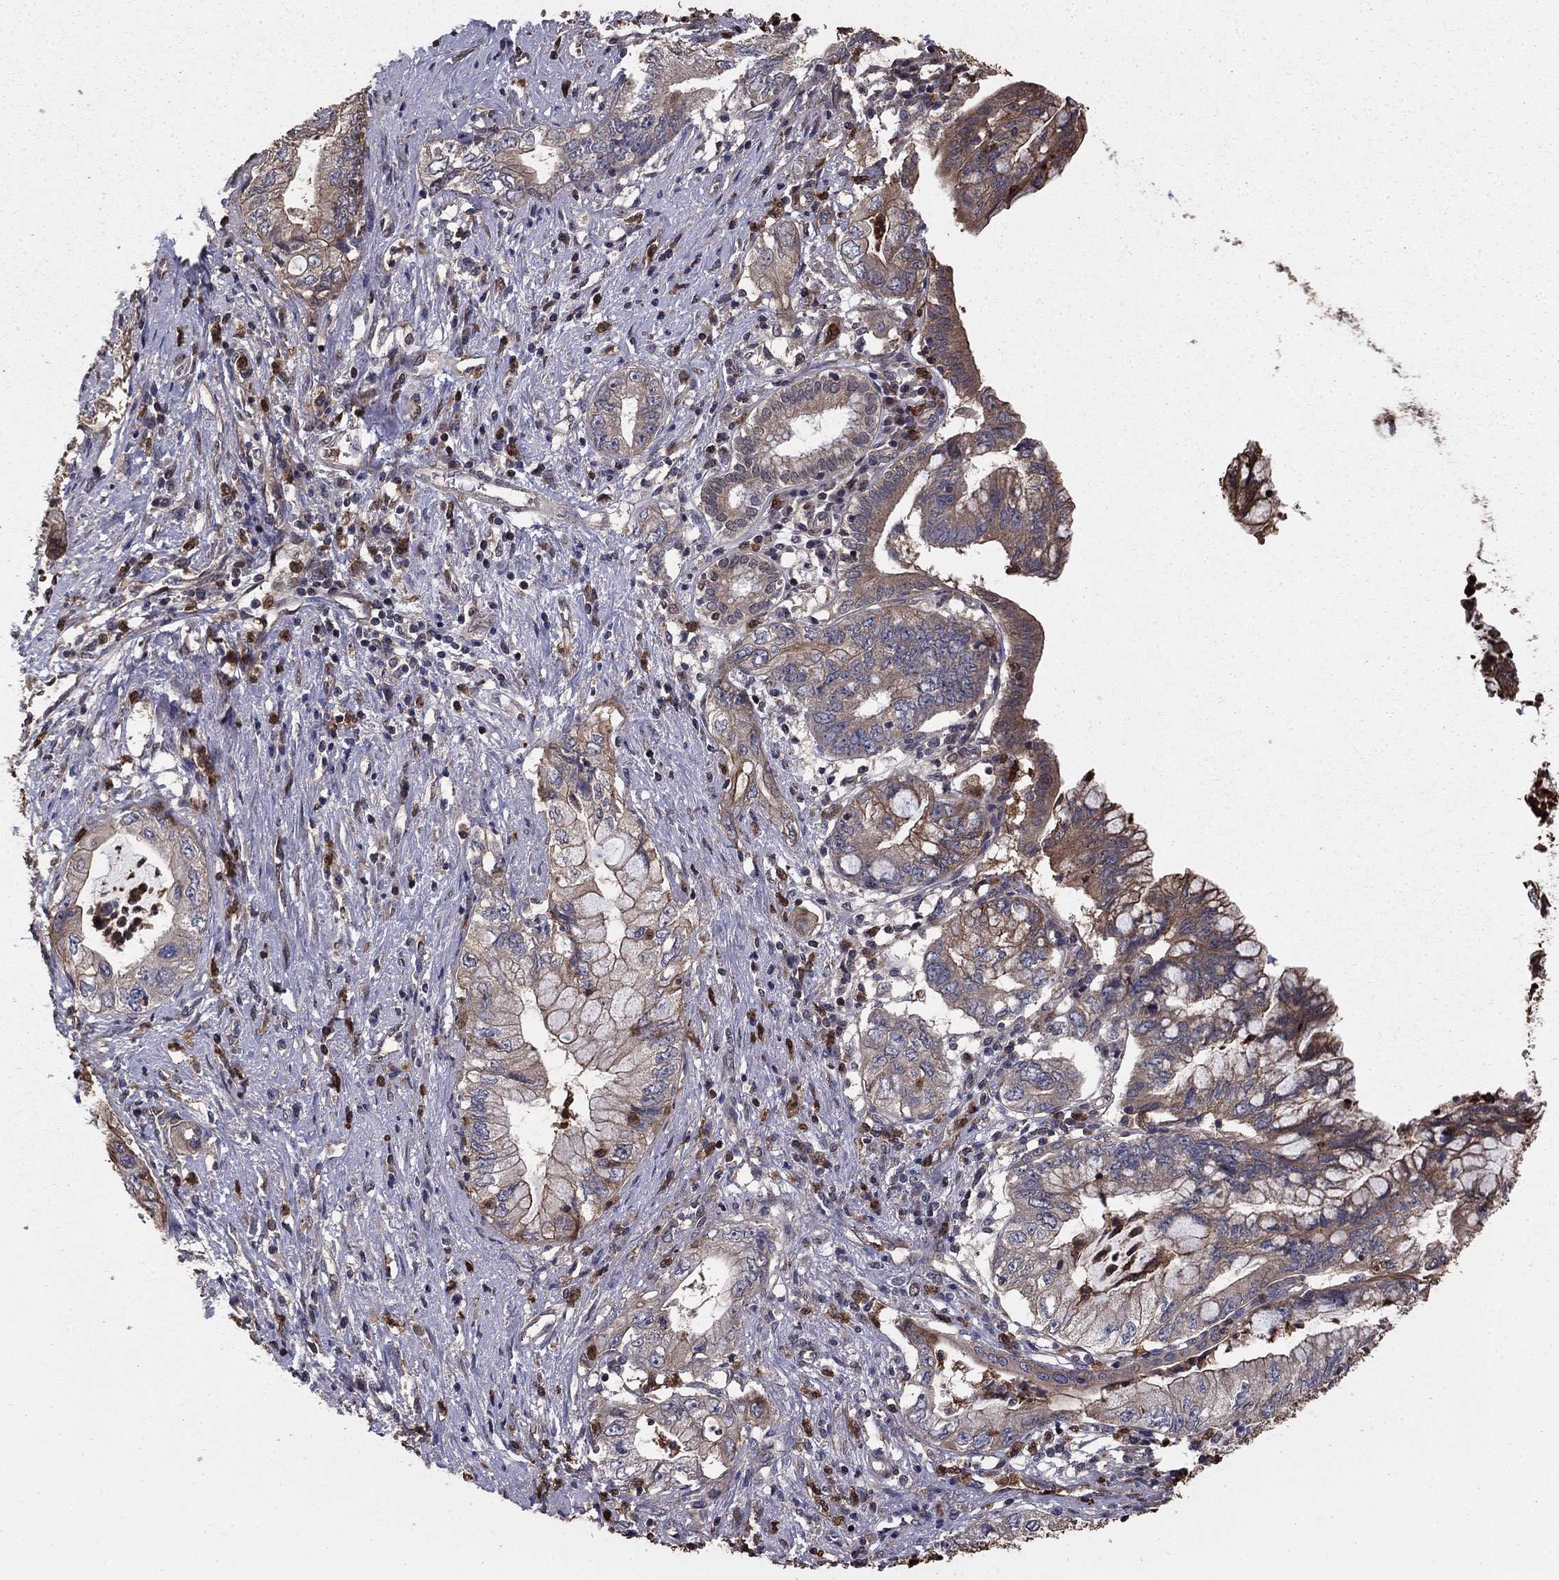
{"staining": {"intensity": "moderate", "quantity": "<25%", "location": "cytoplasmic/membranous"}, "tissue": "pancreatic cancer", "cell_type": "Tumor cells", "image_type": "cancer", "snomed": [{"axis": "morphology", "description": "Adenocarcinoma, NOS"}, {"axis": "topography", "description": "Pancreas"}], "caption": "Pancreatic cancer (adenocarcinoma) stained for a protein (brown) exhibits moderate cytoplasmic/membranous positive staining in about <25% of tumor cells.", "gene": "GYG1", "patient": {"sex": "female", "age": 73}}